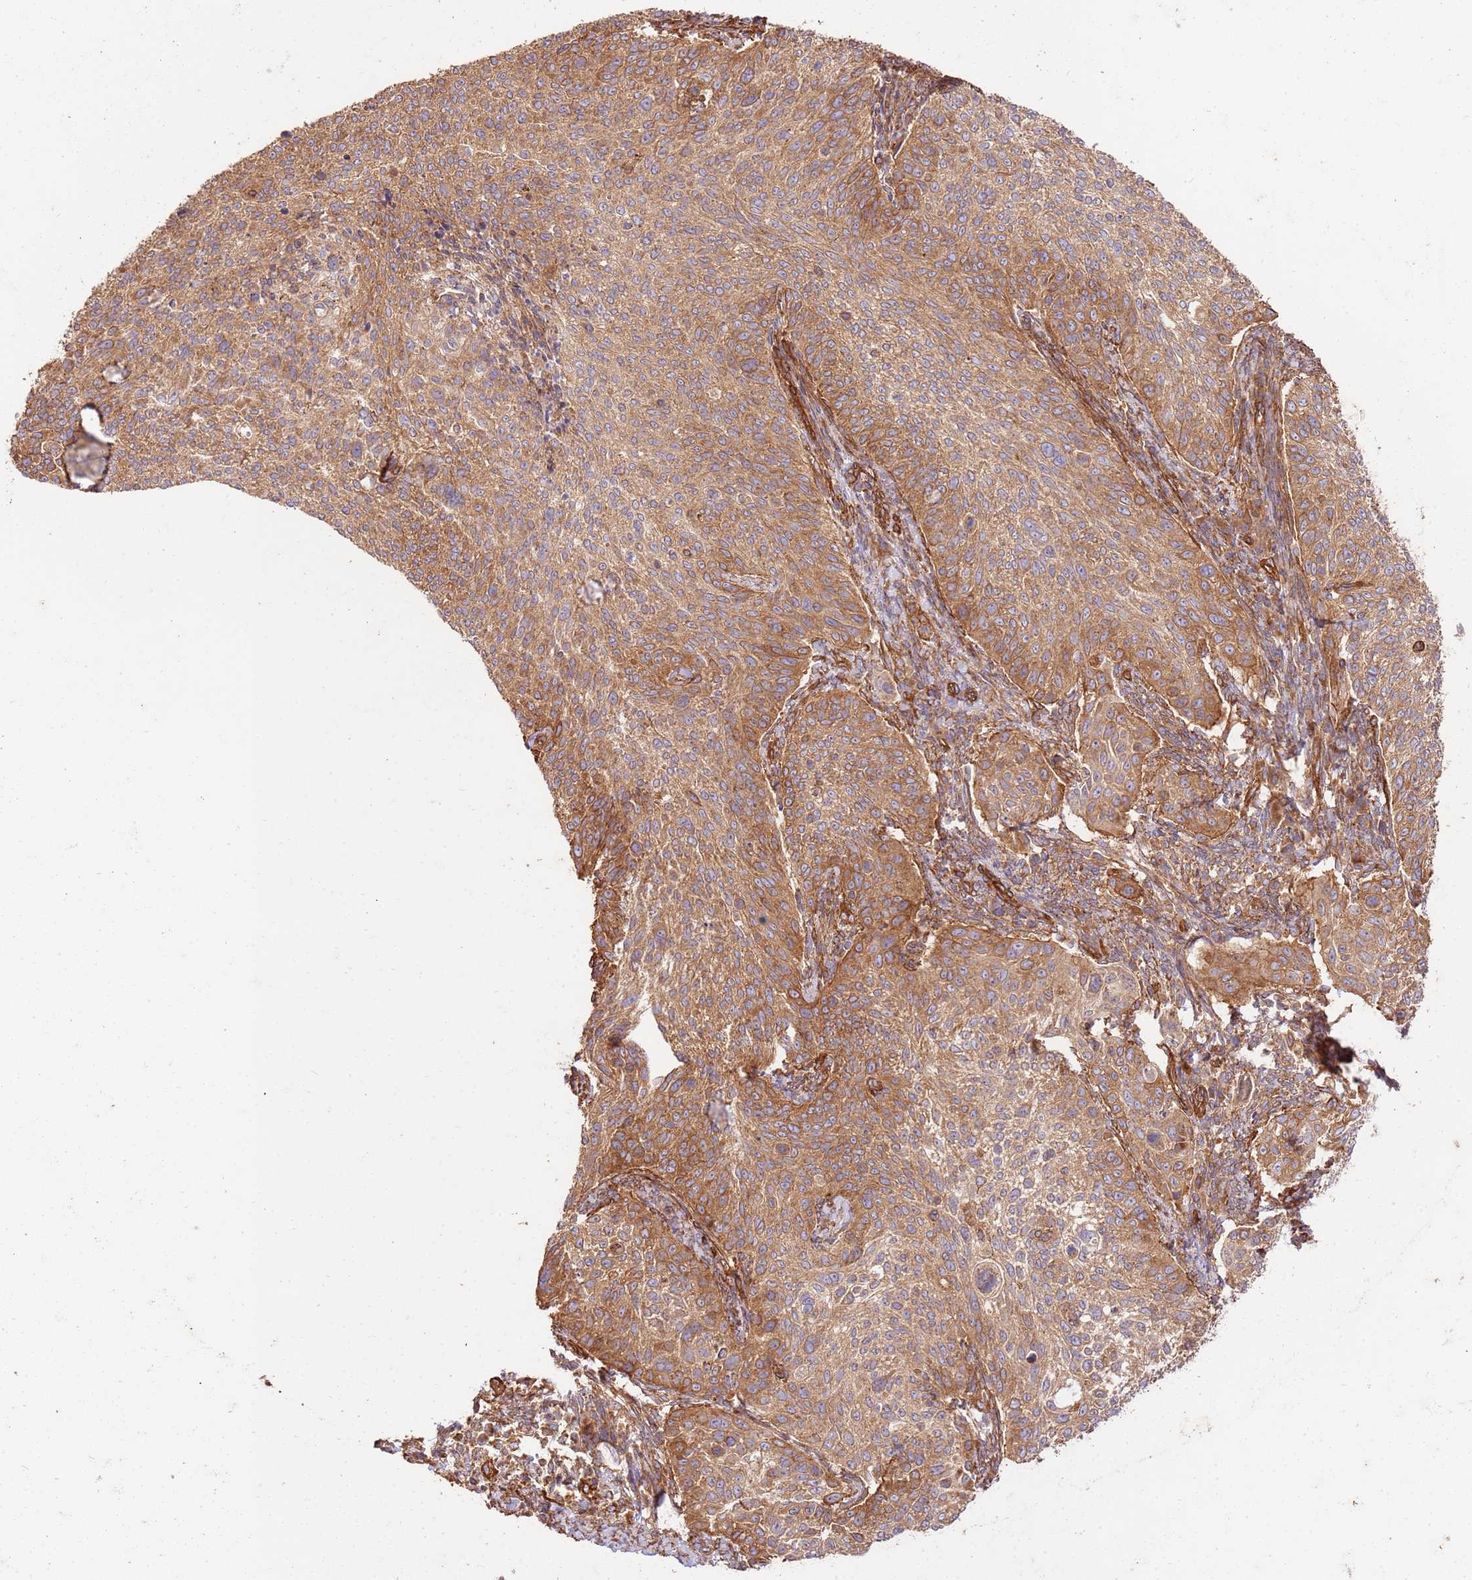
{"staining": {"intensity": "moderate", "quantity": ">75%", "location": "cytoplasmic/membranous"}, "tissue": "cervical cancer", "cell_type": "Tumor cells", "image_type": "cancer", "snomed": [{"axis": "morphology", "description": "Squamous cell carcinoma, NOS"}, {"axis": "topography", "description": "Cervix"}], "caption": "Brown immunohistochemical staining in human cervical cancer (squamous cell carcinoma) displays moderate cytoplasmic/membranous staining in about >75% of tumor cells. (Stains: DAB (3,3'-diaminobenzidine) in brown, nuclei in blue, Microscopy: brightfield microscopy at high magnification).", "gene": "ZBTB39", "patient": {"sex": "female", "age": 70}}